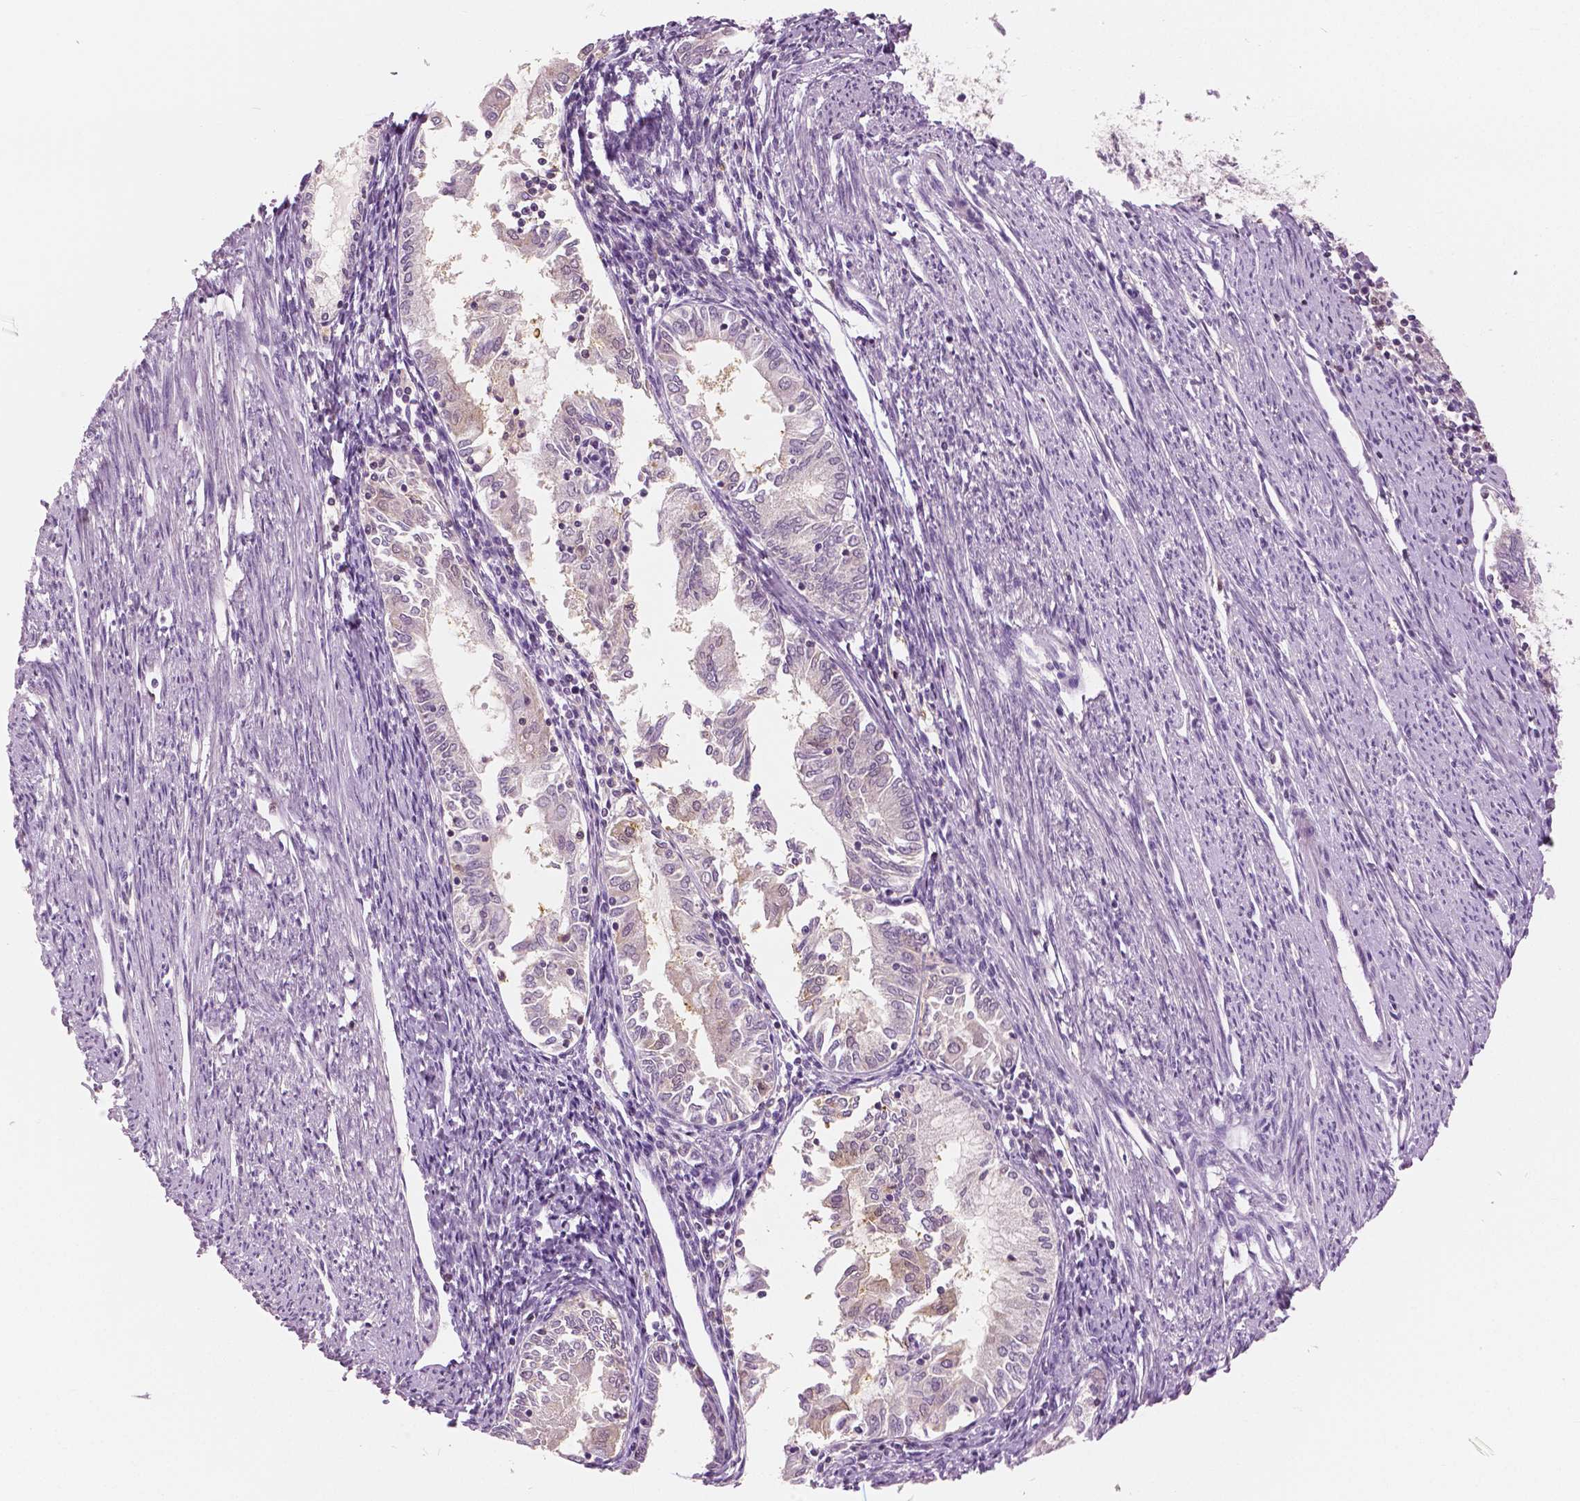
{"staining": {"intensity": "negative", "quantity": "none", "location": "none"}, "tissue": "endometrial cancer", "cell_type": "Tumor cells", "image_type": "cancer", "snomed": [{"axis": "morphology", "description": "Adenocarcinoma, NOS"}, {"axis": "topography", "description": "Endometrium"}], "caption": "Endometrial cancer stained for a protein using IHC exhibits no positivity tumor cells.", "gene": "GALM", "patient": {"sex": "female", "age": 79}}